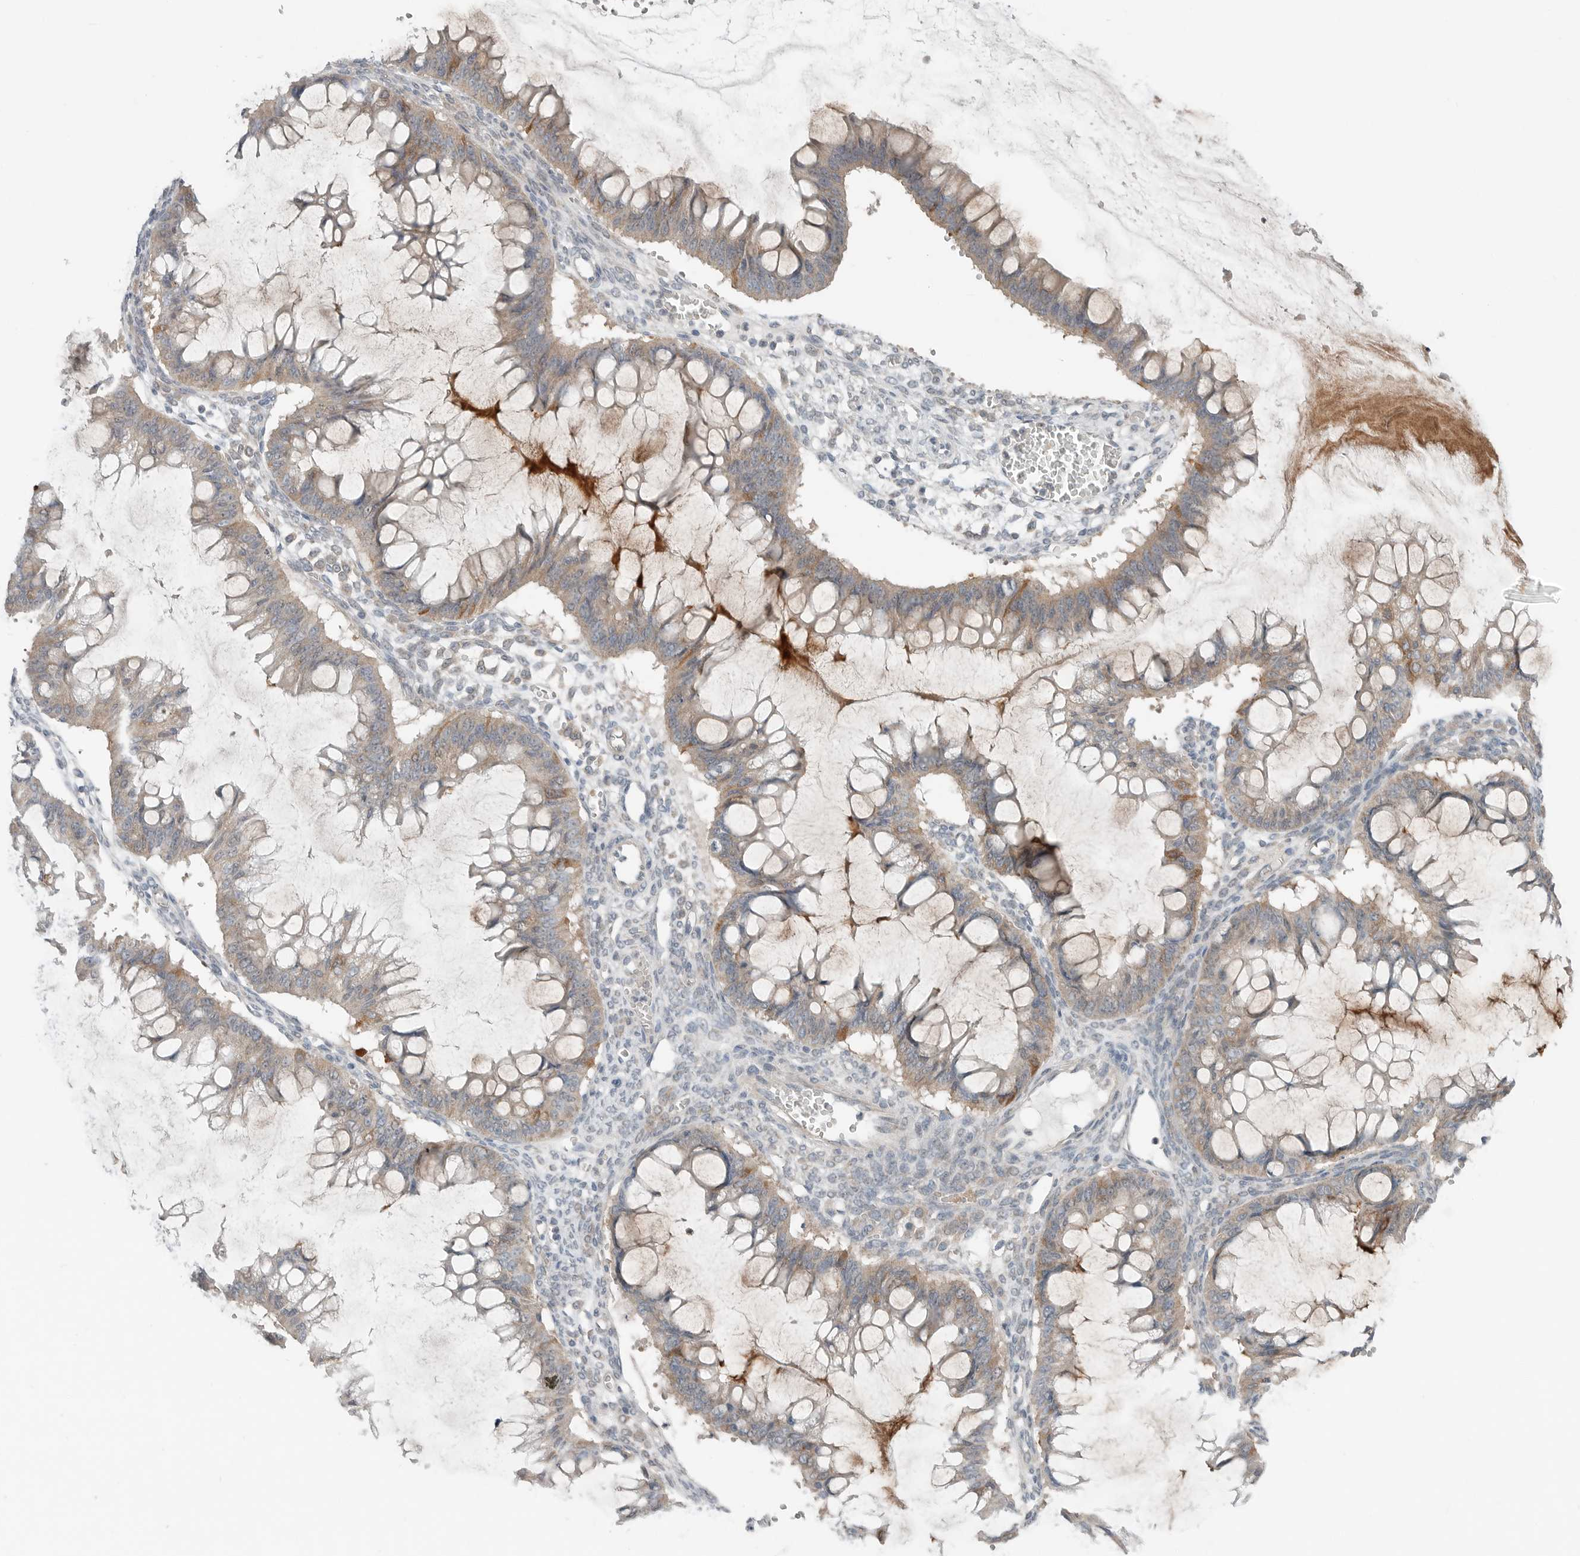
{"staining": {"intensity": "weak", "quantity": "25%-75%", "location": "cytoplasmic/membranous"}, "tissue": "ovarian cancer", "cell_type": "Tumor cells", "image_type": "cancer", "snomed": [{"axis": "morphology", "description": "Cystadenocarcinoma, mucinous, NOS"}, {"axis": "topography", "description": "Ovary"}], "caption": "Brown immunohistochemical staining in ovarian mucinous cystadenocarcinoma reveals weak cytoplasmic/membranous expression in about 25%-75% of tumor cells.", "gene": "FCRLB", "patient": {"sex": "female", "age": 73}}